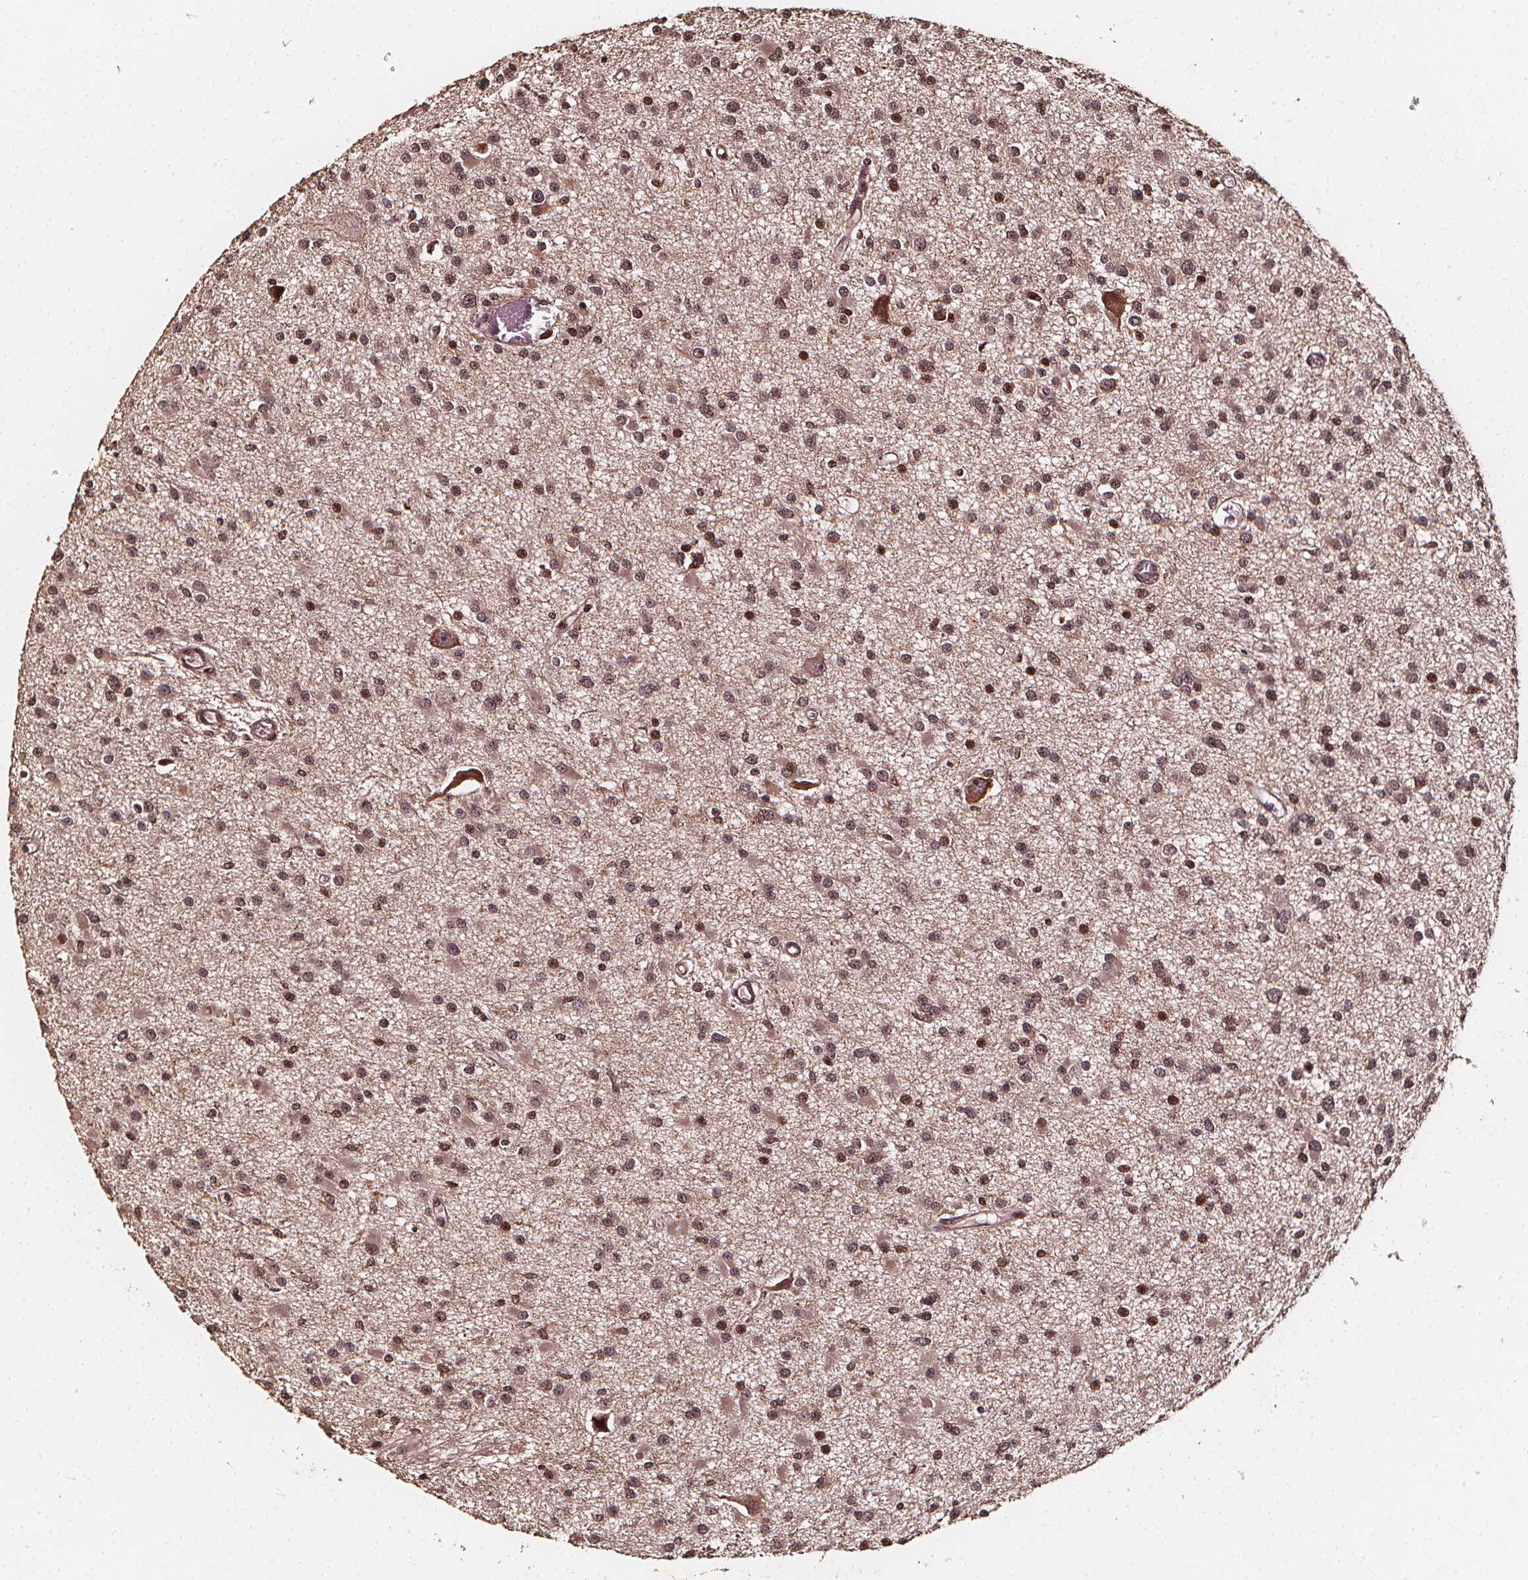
{"staining": {"intensity": "weak", "quantity": ">75%", "location": "nuclear"}, "tissue": "glioma", "cell_type": "Tumor cells", "image_type": "cancer", "snomed": [{"axis": "morphology", "description": "Glioma, malignant, High grade"}, {"axis": "topography", "description": "Brain"}], "caption": "A low amount of weak nuclear positivity is identified in approximately >75% of tumor cells in malignant glioma (high-grade) tissue.", "gene": "EXOSC9", "patient": {"sex": "male", "age": 54}}